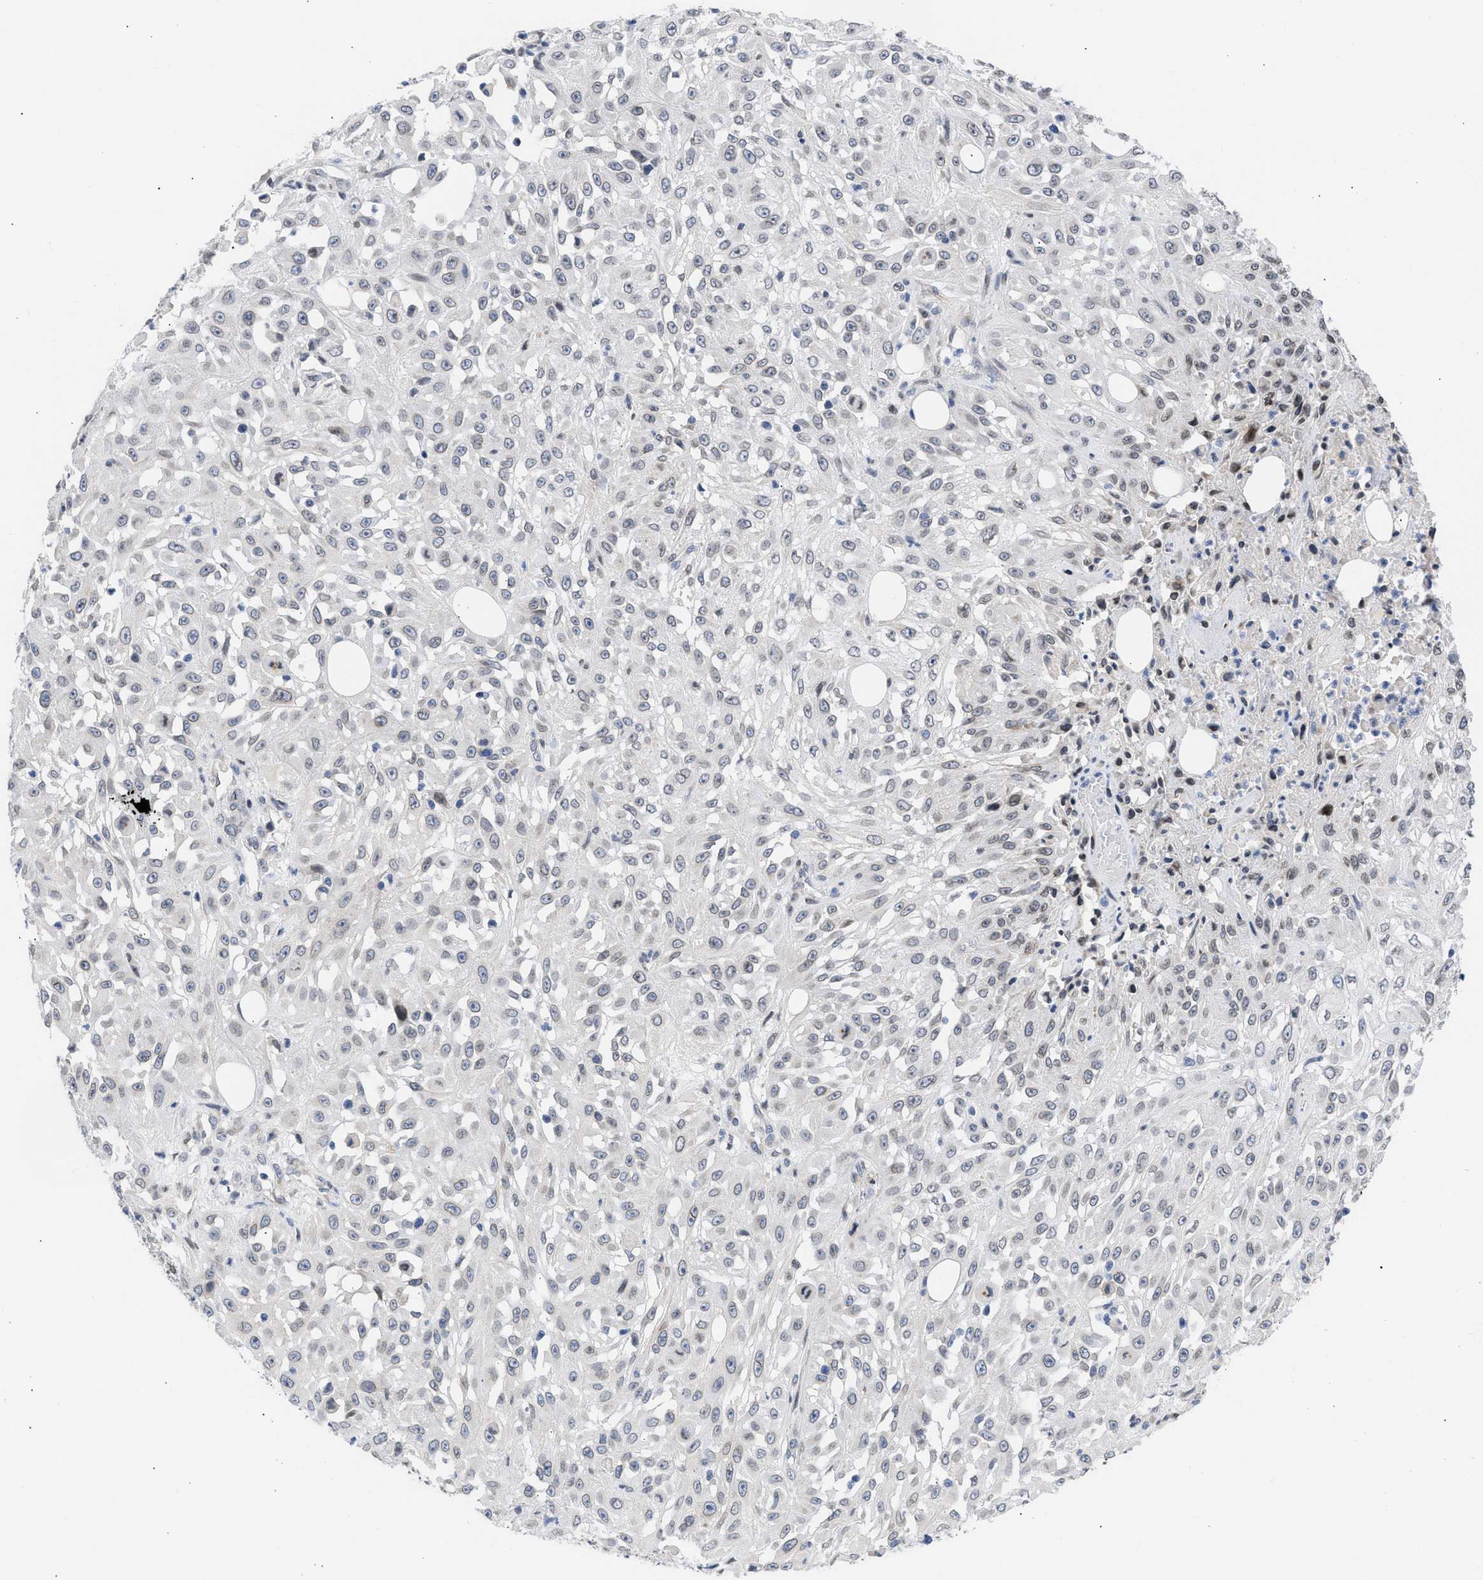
{"staining": {"intensity": "weak", "quantity": "<25%", "location": "cytoplasmic/membranous,nuclear"}, "tissue": "skin cancer", "cell_type": "Tumor cells", "image_type": "cancer", "snomed": [{"axis": "morphology", "description": "Squamous cell carcinoma, NOS"}, {"axis": "morphology", "description": "Squamous cell carcinoma, metastatic, NOS"}, {"axis": "topography", "description": "Skin"}, {"axis": "topography", "description": "Lymph node"}], "caption": "Immunohistochemistry of skin cancer (metastatic squamous cell carcinoma) exhibits no staining in tumor cells. (DAB immunohistochemistry (IHC) visualized using brightfield microscopy, high magnification).", "gene": "NUP35", "patient": {"sex": "male", "age": 75}}